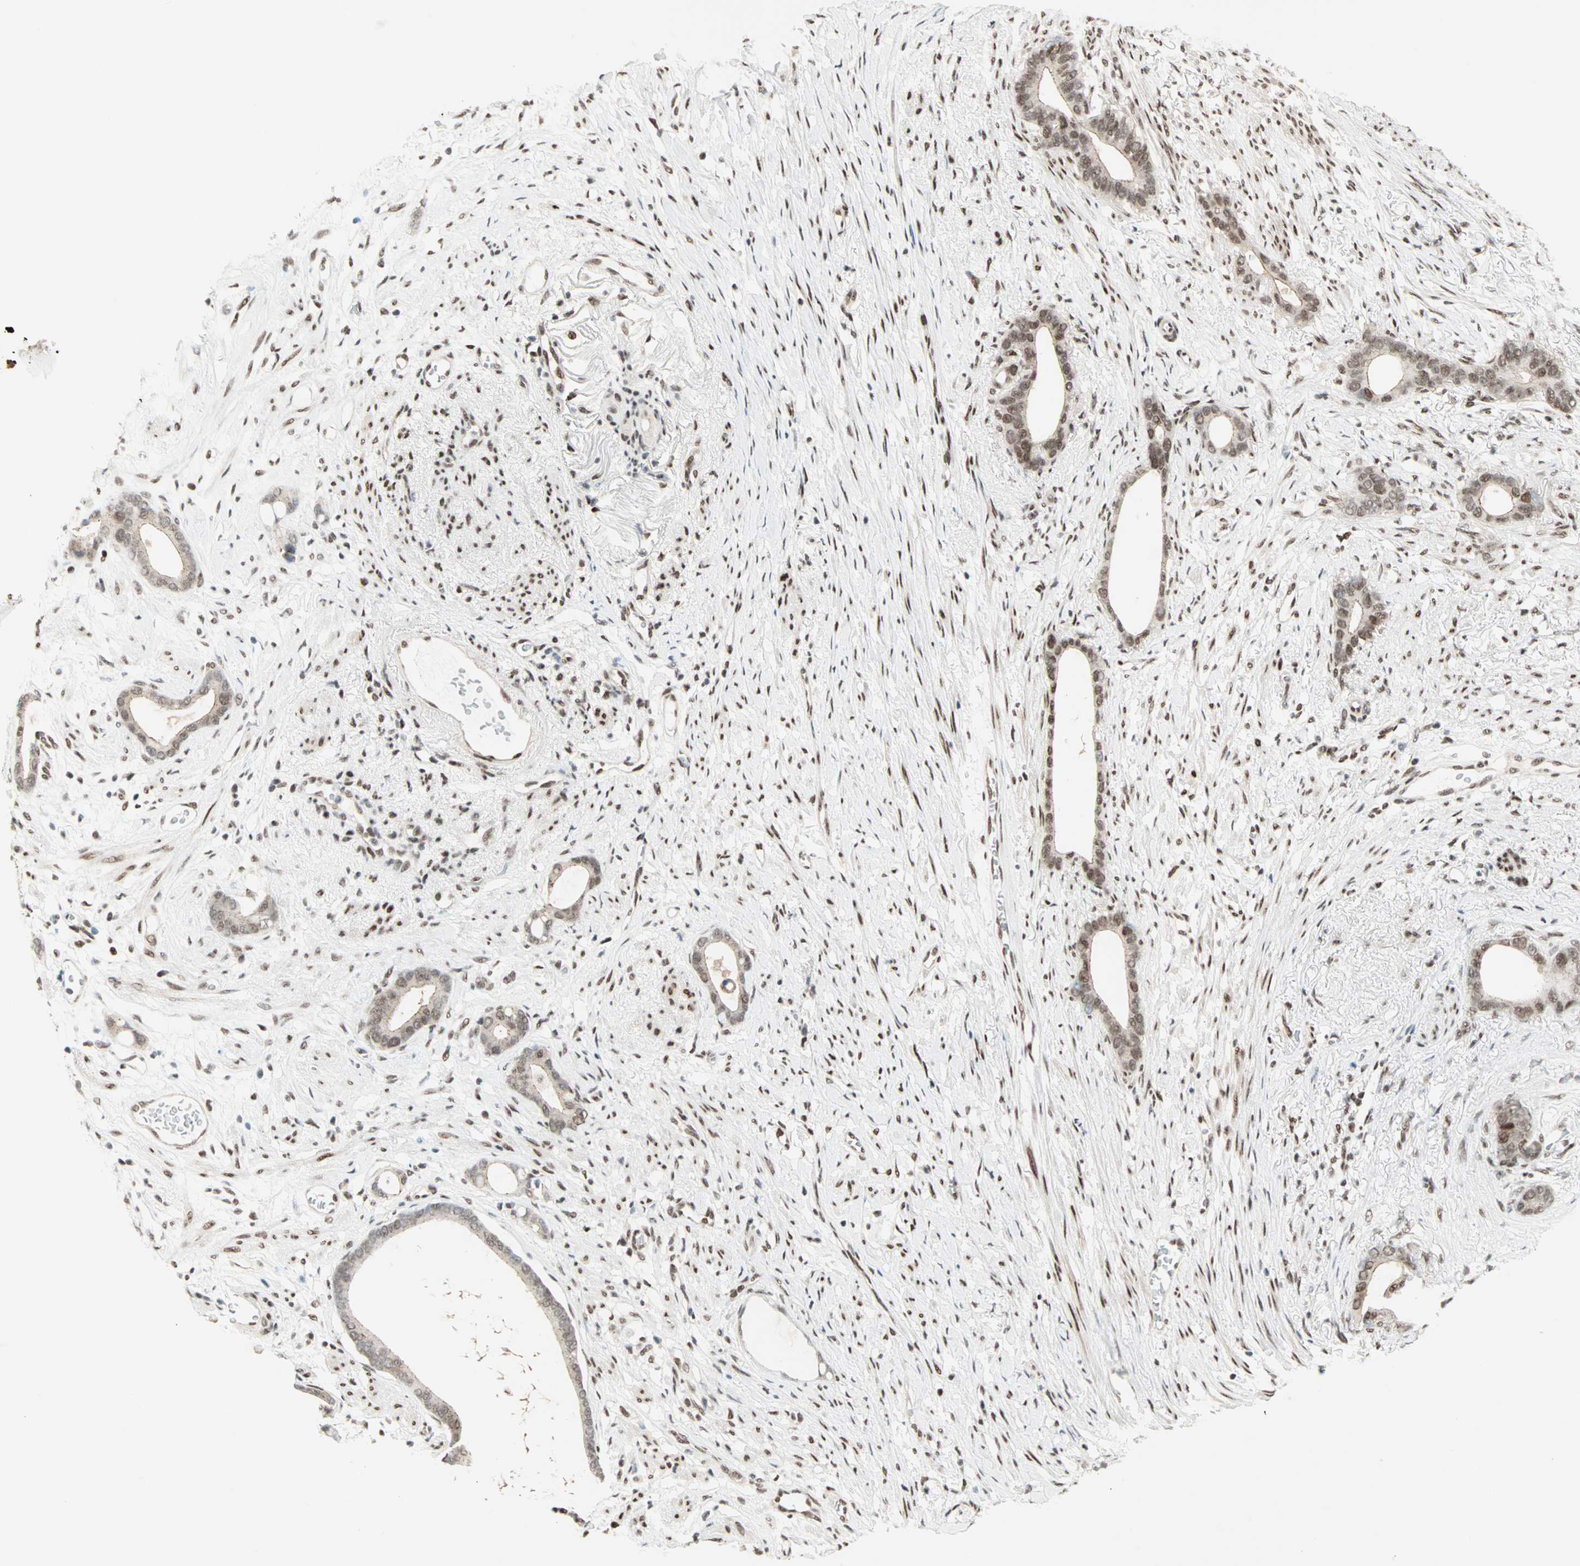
{"staining": {"intensity": "moderate", "quantity": ">75%", "location": "nuclear"}, "tissue": "stomach cancer", "cell_type": "Tumor cells", "image_type": "cancer", "snomed": [{"axis": "morphology", "description": "Adenocarcinoma, NOS"}, {"axis": "topography", "description": "Stomach"}], "caption": "This image exhibits adenocarcinoma (stomach) stained with immunohistochemistry (IHC) to label a protein in brown. The nuclear of tumor cells show moderate positivity for the protein. Nuclei are counter-stained blue.", "gene": "BLM", "patient": {"sex": "female", "age": 75}}